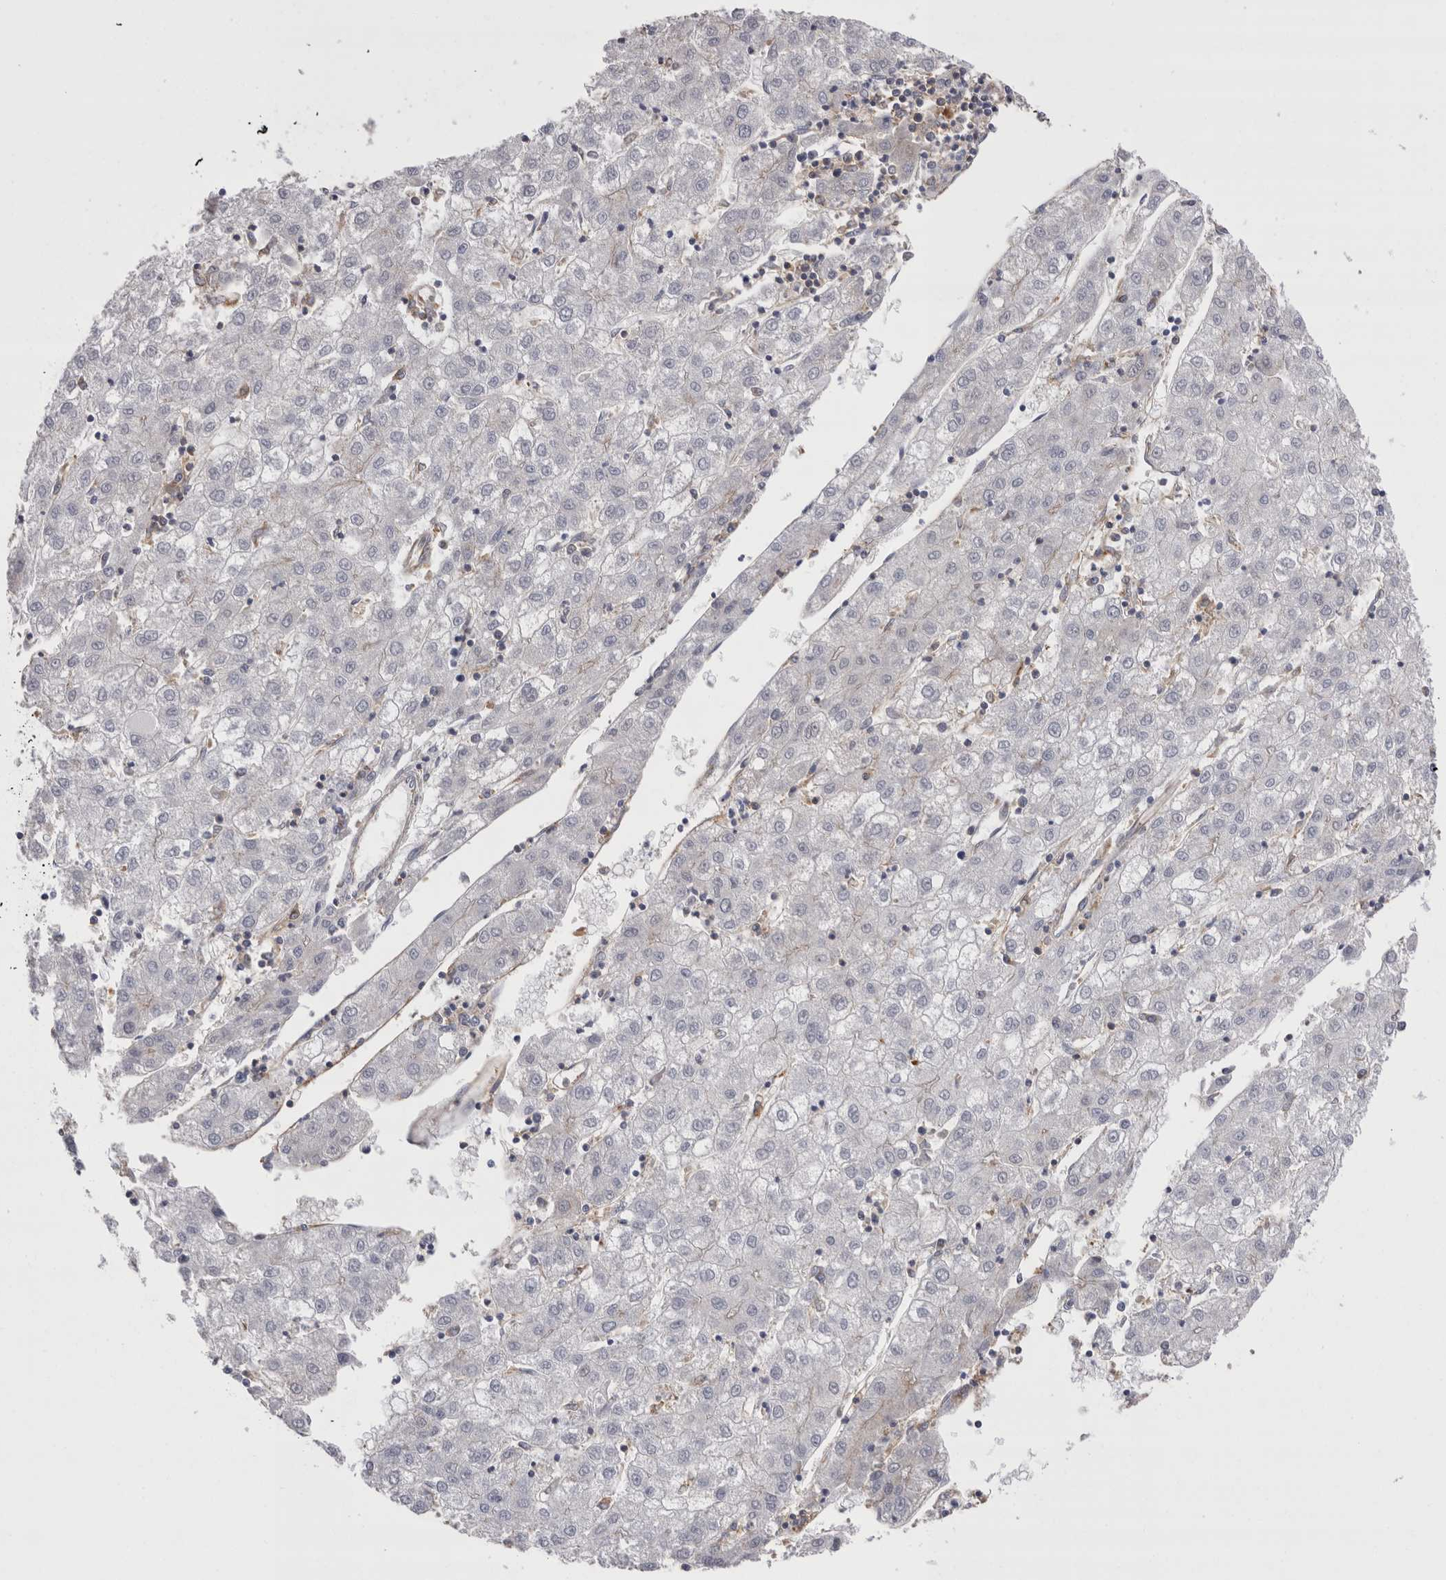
{"staining": {"intensity": "negative", "quantity": "none", "location": "none"}, "tissue": "liver cancer", "cell_type": "Tumor cells", "image_type": "cancer", "snomed": [{"axis": "morphology", "description": "Carcinoma, Hepatocellular, NOS"}, {"axis": "topography", "description": "Liver"}], "caption": "Liver hepatocellular carcinoma was stained to show a protein in brown. There is no significant expression in tumor cells. (DAB IHC, high magnification).", "gene": "RAB11FIP1", "patient": {"sex": "male", "age": 72}}